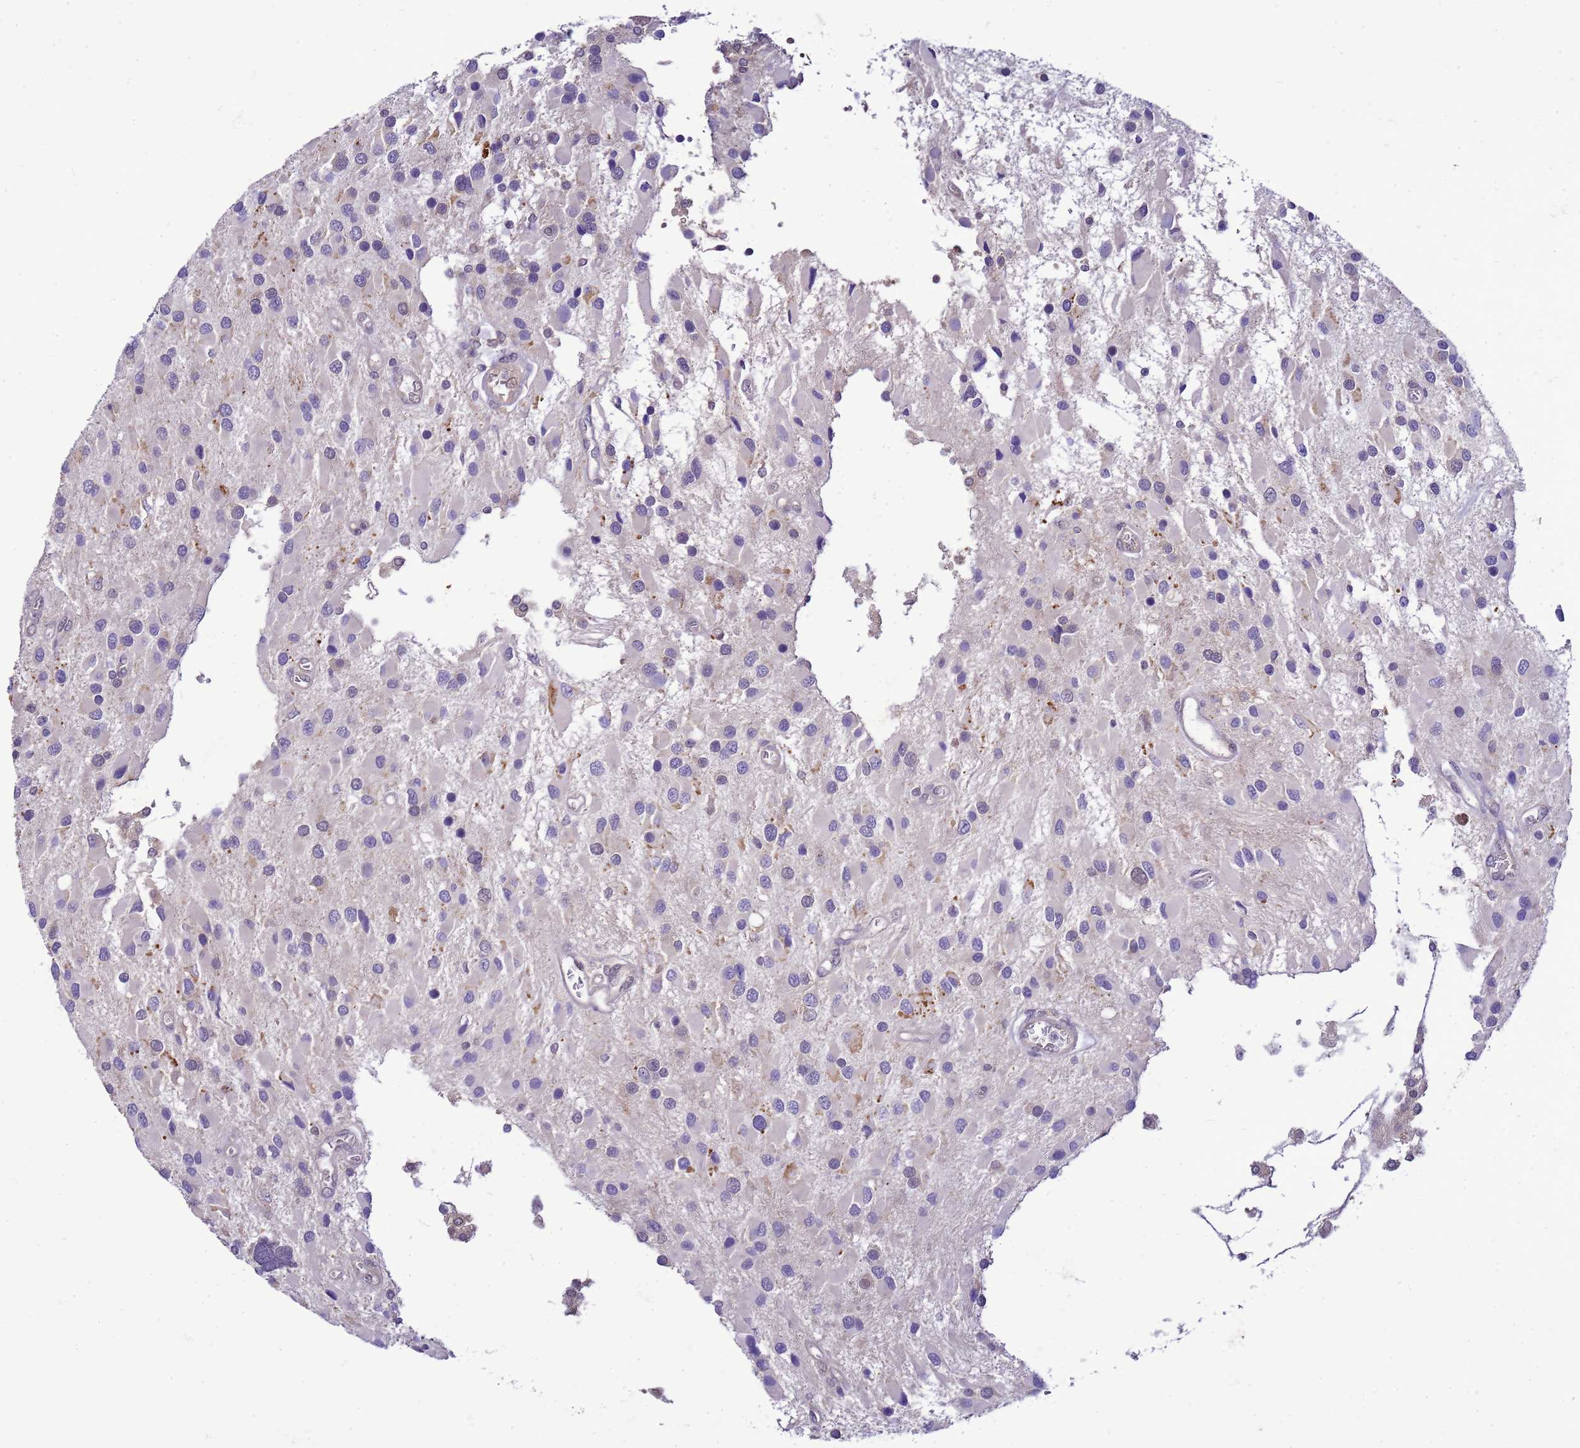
{"staining": {"intensity": "negative", "quantity": "none", "location": "none"}, "tissue": "glioma", "cell_type": "Tumor cells", "image_type": "cancer", "snomed": [{"axis": "morphology", "description": "Glioma, malignant, High grade"}, {"axis": "topography", "description": "Brain"}], "caption": "The histopathology image displays no significant staining in tumor cells of glioma.", "gene": "DDI2", "patient": {"sex": "male", "age": 53}}